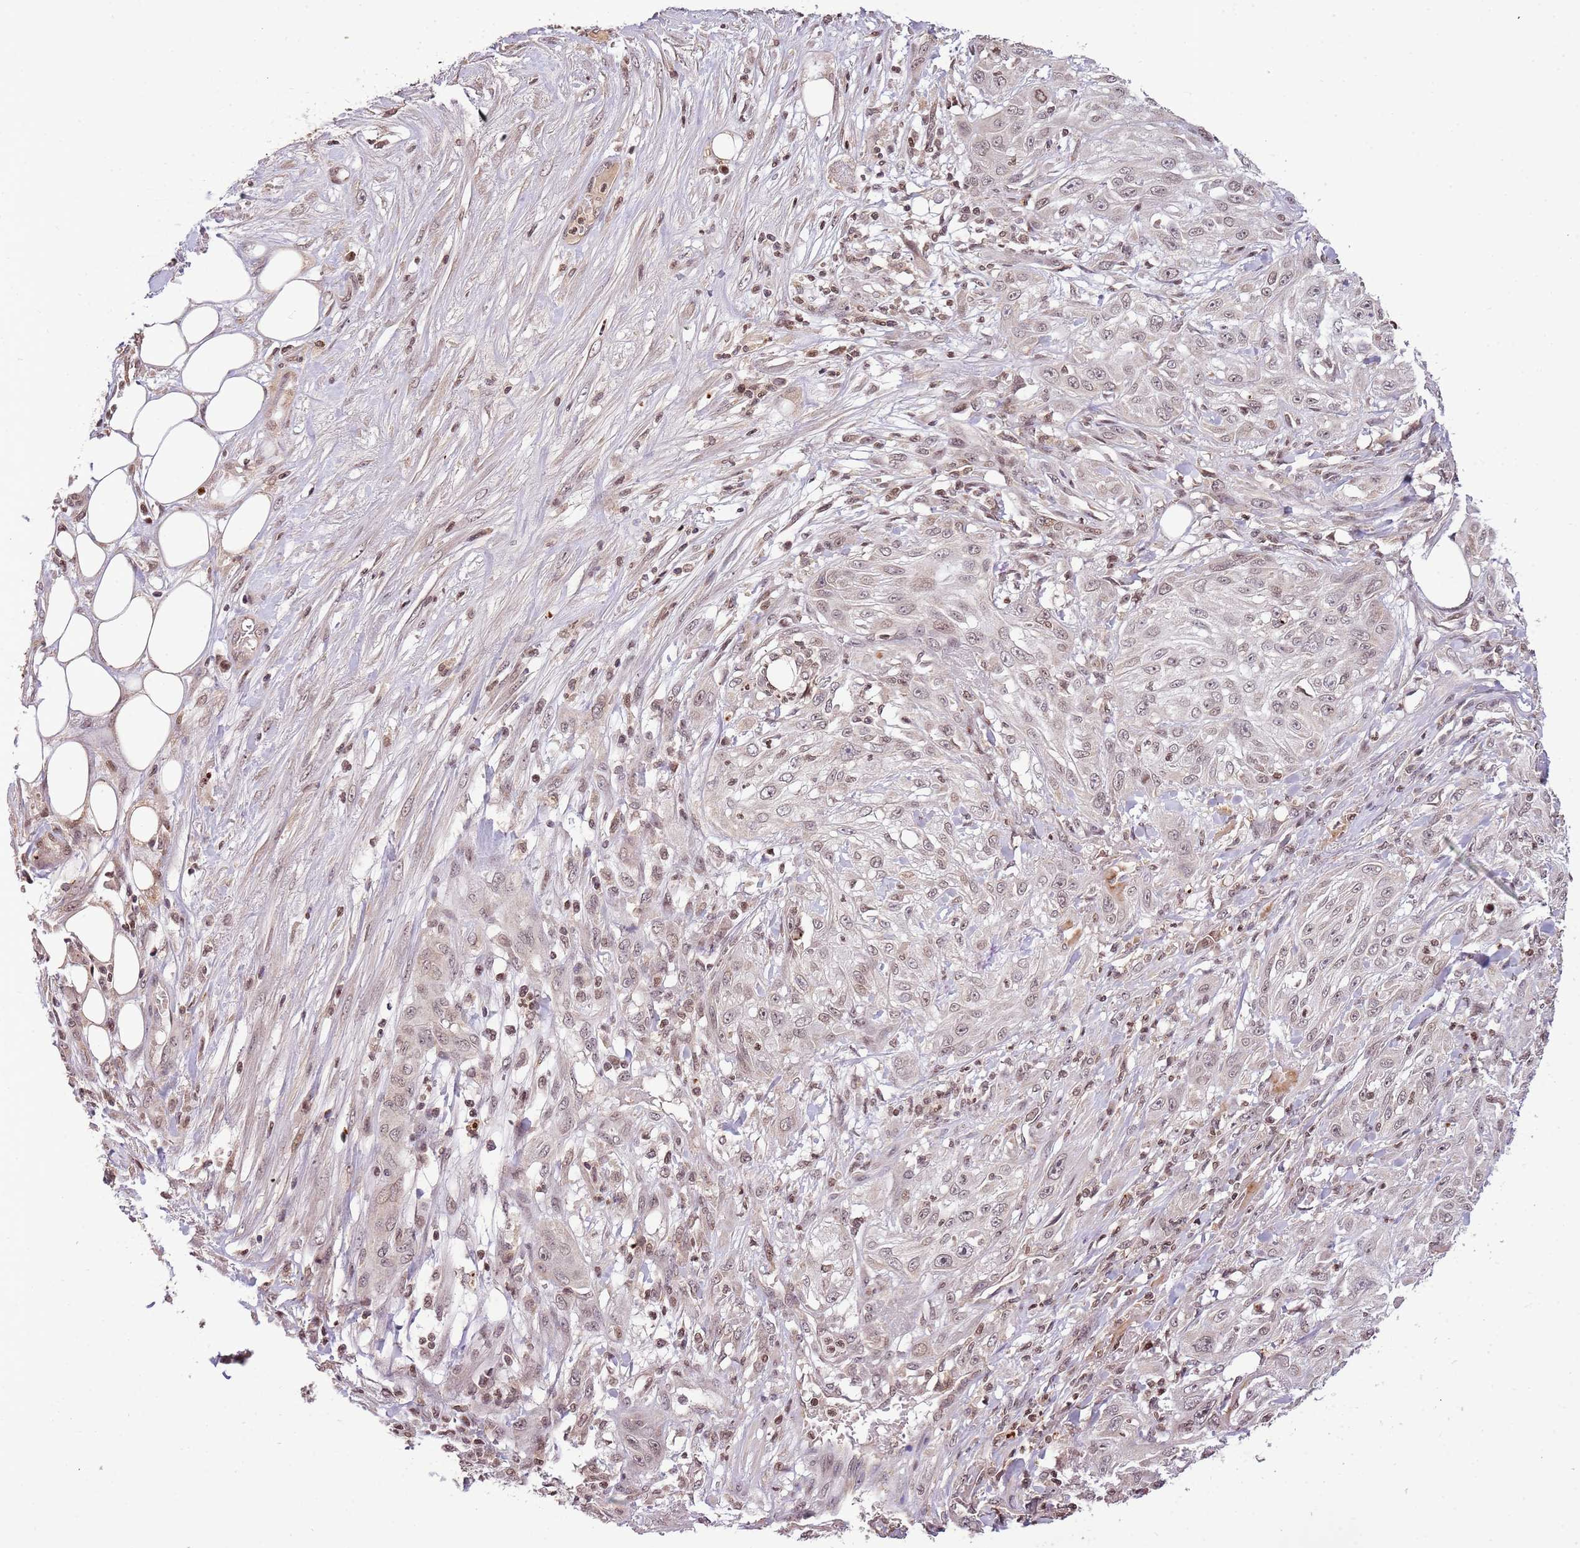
{"staining": {"intensity": "weak", "quantity": "25%-75%", "location": "nuclear"}, "tissue": "skin cancer", "cell_type": "Tumor cells", "image_type": "cancer", "snomed": [{"axis": "morphology", "description": "Squamous cell carcinoma, NOS"}, {"axis": "morphology", "description": "Squamous cell carcinoma, metastatic, NOS"}, {"axis": "topography", "description": "Skin"}, {"axis": "topography", "description": "Lymph node"}], "caption": "Protein expression analysis of skin squamous cell carcinoma exhibits weak nuclear expression in approximately 25%-75% of tumor cells.", "gene": "SAMSN1", "patient": {"sex": "male", "age": 75}}